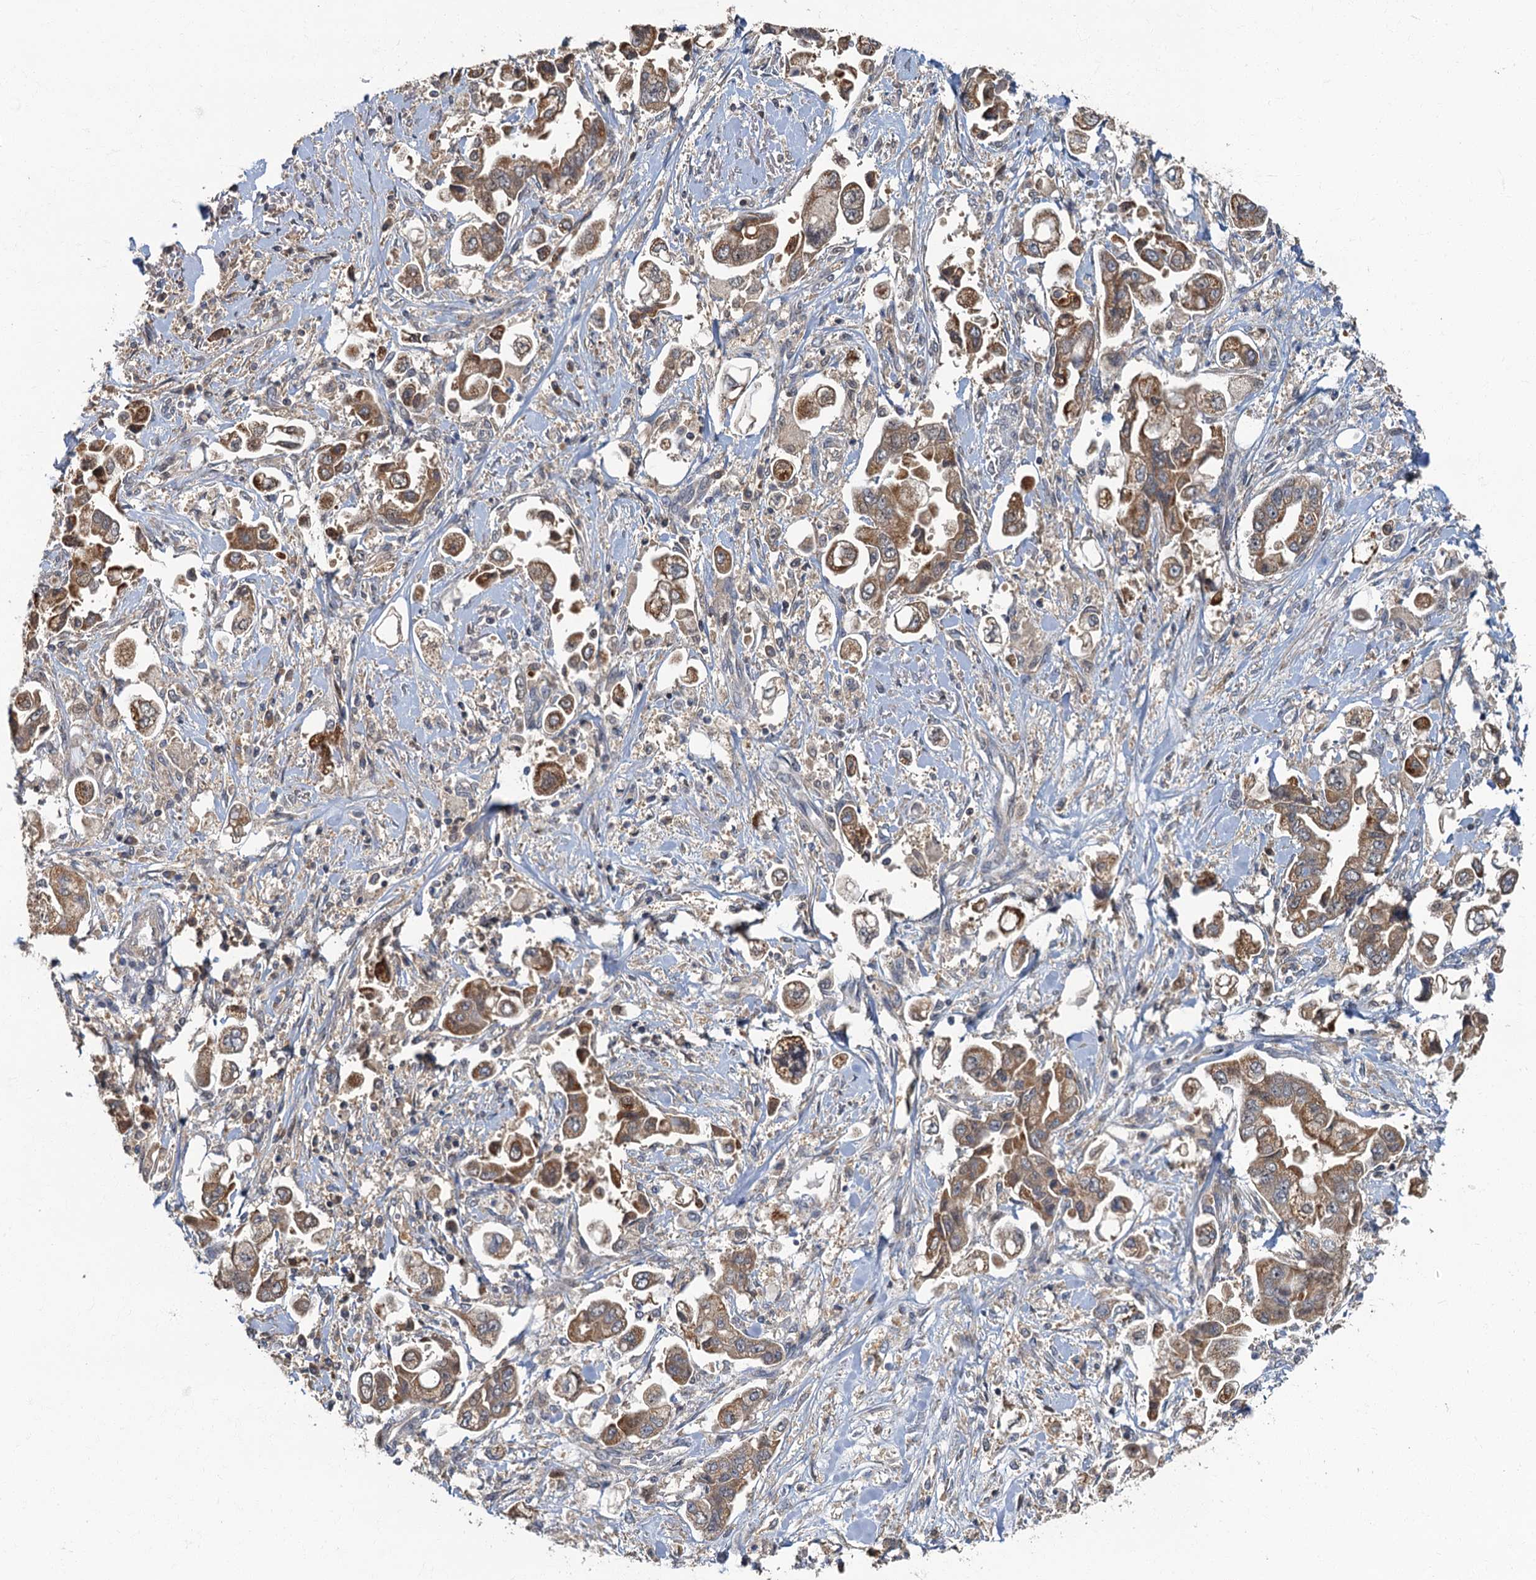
{"staining": {"intensity": "moderate", "quantity": ">75%", "location": "cytoplasmic/membranous"}, "tissue": "stomach cancer", "cell_type": "Tumor cells", "image_type": "cancer", "snomed": [{"axis": "morphology", "description": "Adenocarcinoma, NOS"}, {"axis": "topography", "description": "Stomach"}], "caption": "Stomach cancer (adenocarcinoma) stained with a brown dye reveals moderate cytoplasmic/membranous positive expression in approximately >75% of tumor cells.", "gene": "WDCP", "patient": {"sex": "male", "age": 62}}